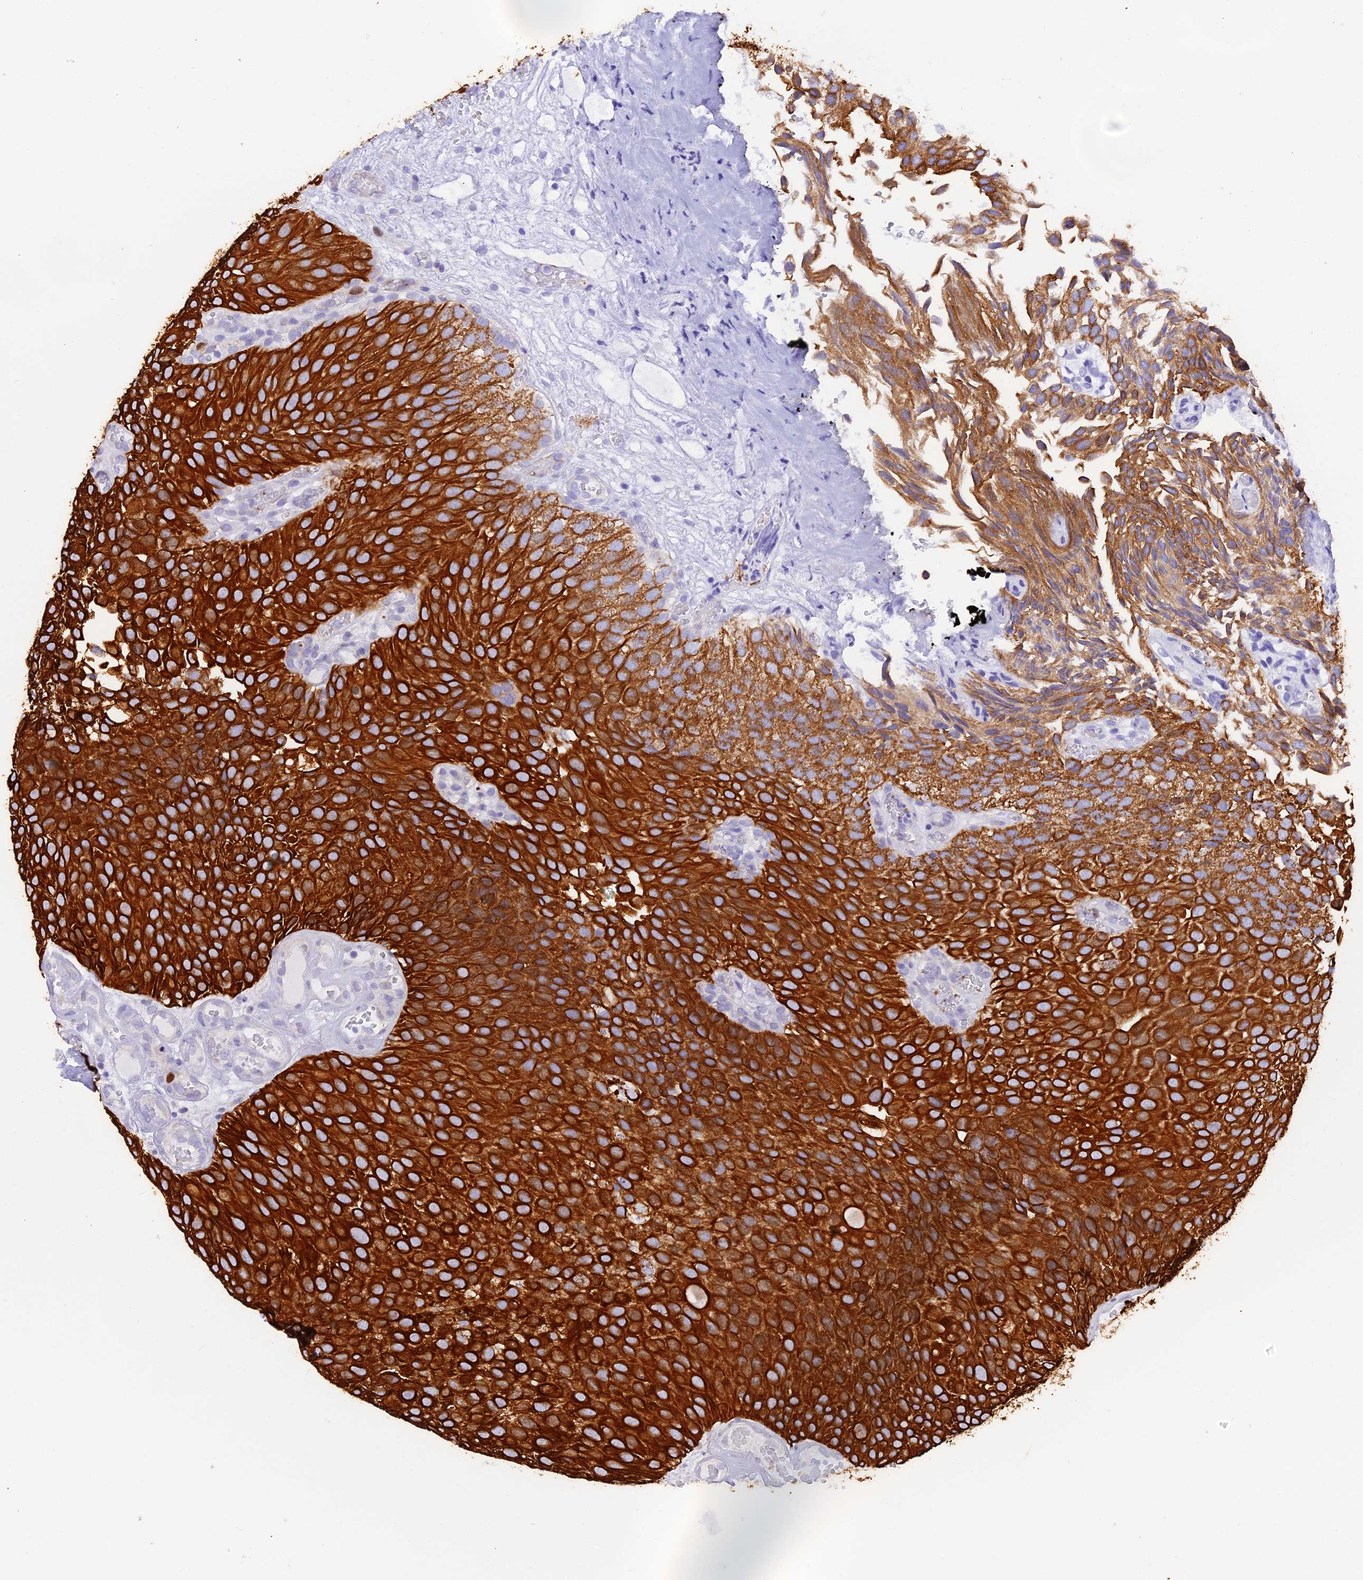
{"staining": {"intensity": "strong", "quantity": ">75%", "location": "cytoplasmic/membranous"}, "tissue": "urothelial cancer", "cell_type": "Tumor cells", "image_type": "cancer", "snomed": [{"axis": "morphology", "description": "Urothelial carcinoma, Low grade"}, {"axis": "topography", "description": "Urinary bladder"}], "caption": "IHC staining of low-grade urothelial carcinoma, which exhibits high levels of strong cytoplasmic/membranous positivity in approximately >75% of tumor cells indicating strong cytoplasmic/membranous protein positivity. The staining was performed using DAB (3,3'-diaminobenzidine) (brown) for protein detection and nuclei were counterstained in hematoxylin (blue).", "gene": "PKIA", "patient": {"sex": "male", "age": 89}}